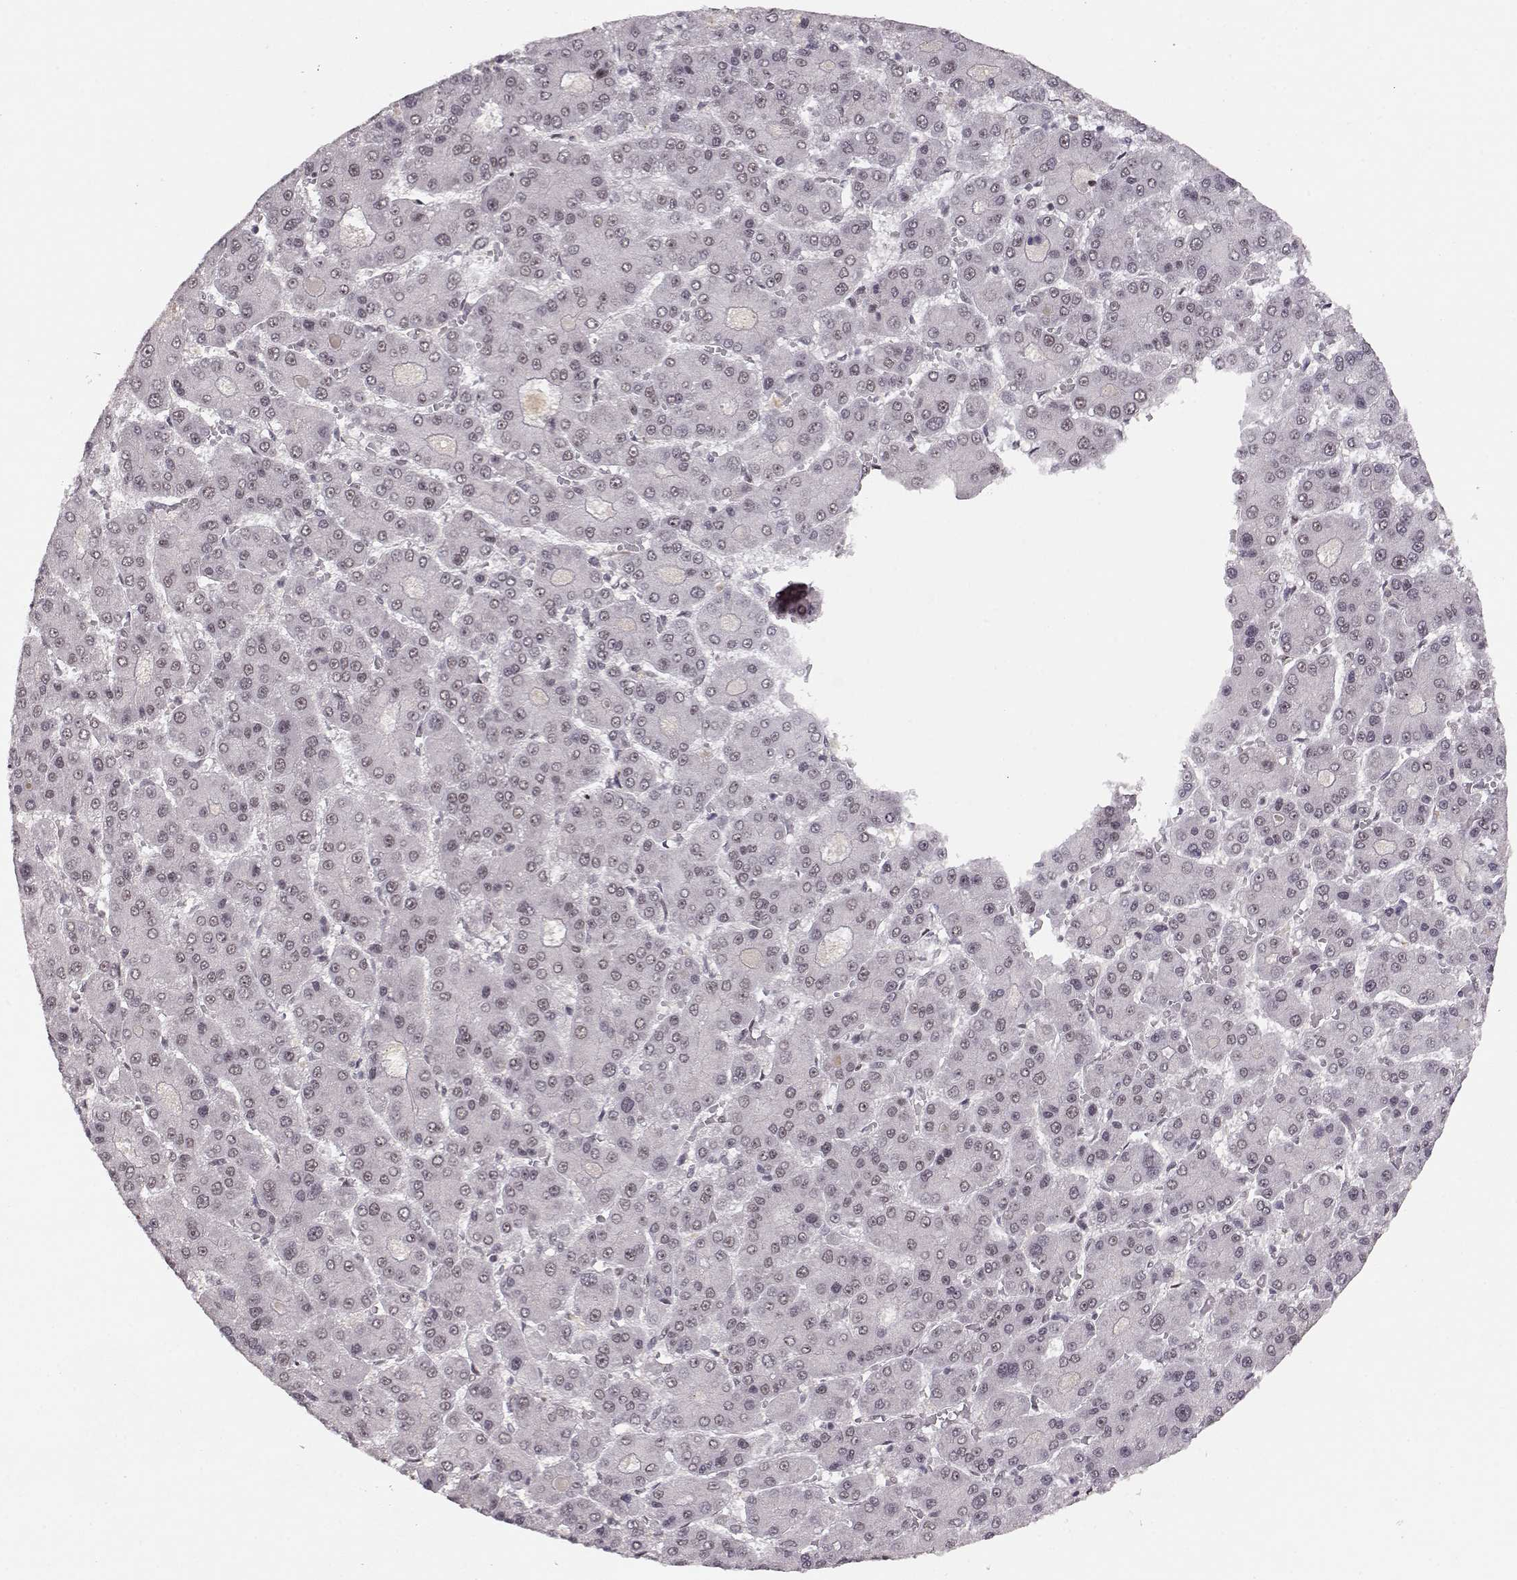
{"staining": {"intensity": "negative", "quantity": "none", "location": "none"}, "tissue": "liver cancer", "cell_type": "Tumor cells", "image_type": "cancer", "snomed": [{"axis": "morphology", "description": "Carcinoma, Hepatocellular, NOS"}, {"axis": "topography", "description": "Liver"}], "caption": "This is an IHC micrograph of liver cancer (hepatocellular carcinoma). There is no positivity in tumor cells.", "gene": "CSNK2A1", "patient": {"sex": "male", "age": 70}}